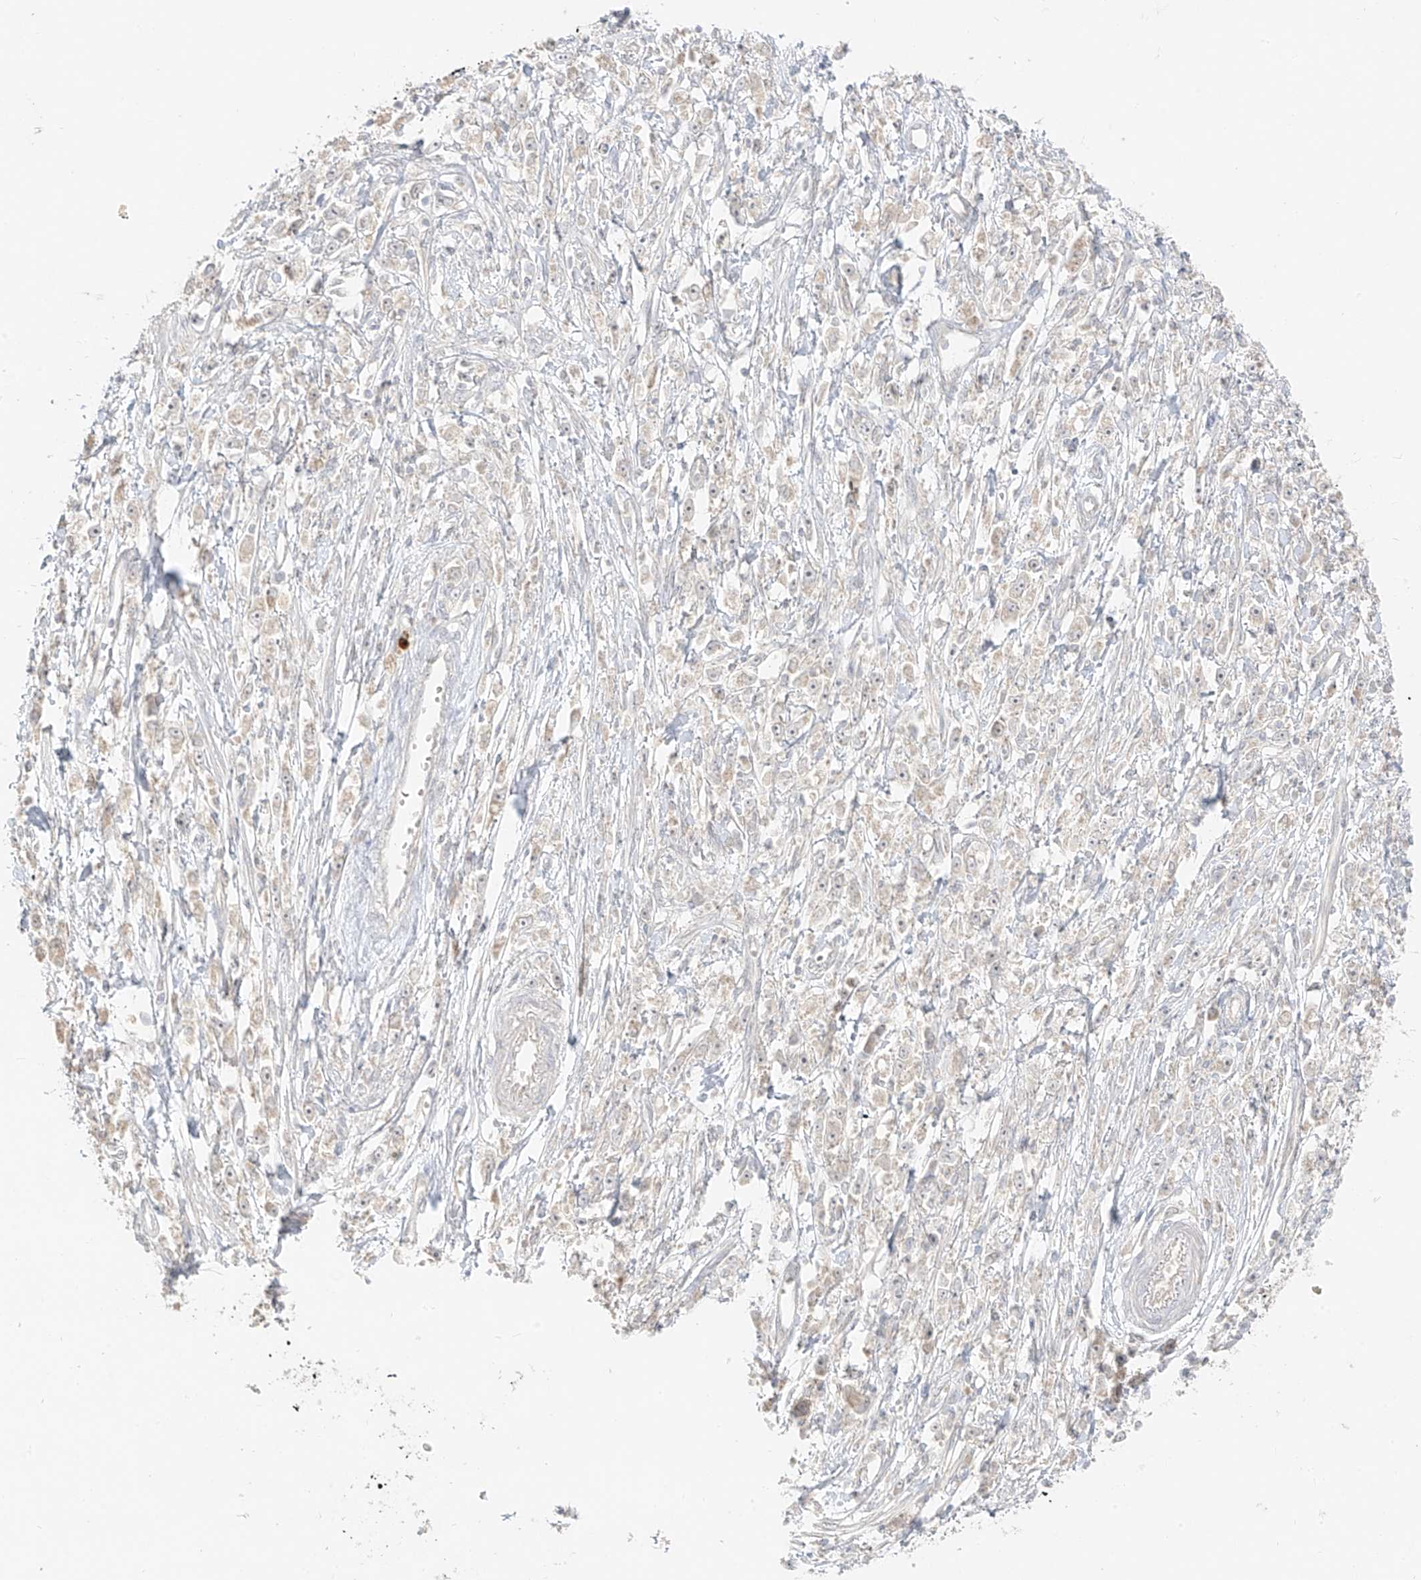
{"staining": {"intensity": "negative", "quantity": "none", "location": "none"}, "tissue": "stomach cancer", "cell_type": "Tumor cells", "image_type": "cancer", "snomed": [{"axis": "morphology", "description": "Adenocarcinoma, NOS"}, {"axis": "topography", "description": "Stomach"}], "caption": "This is a histopathology image of IHC staining of stomach cancer, which shows no positivity in tumor cells.", "gene": "LIPT1", "patient": {"sex": "female", "age": 59}}